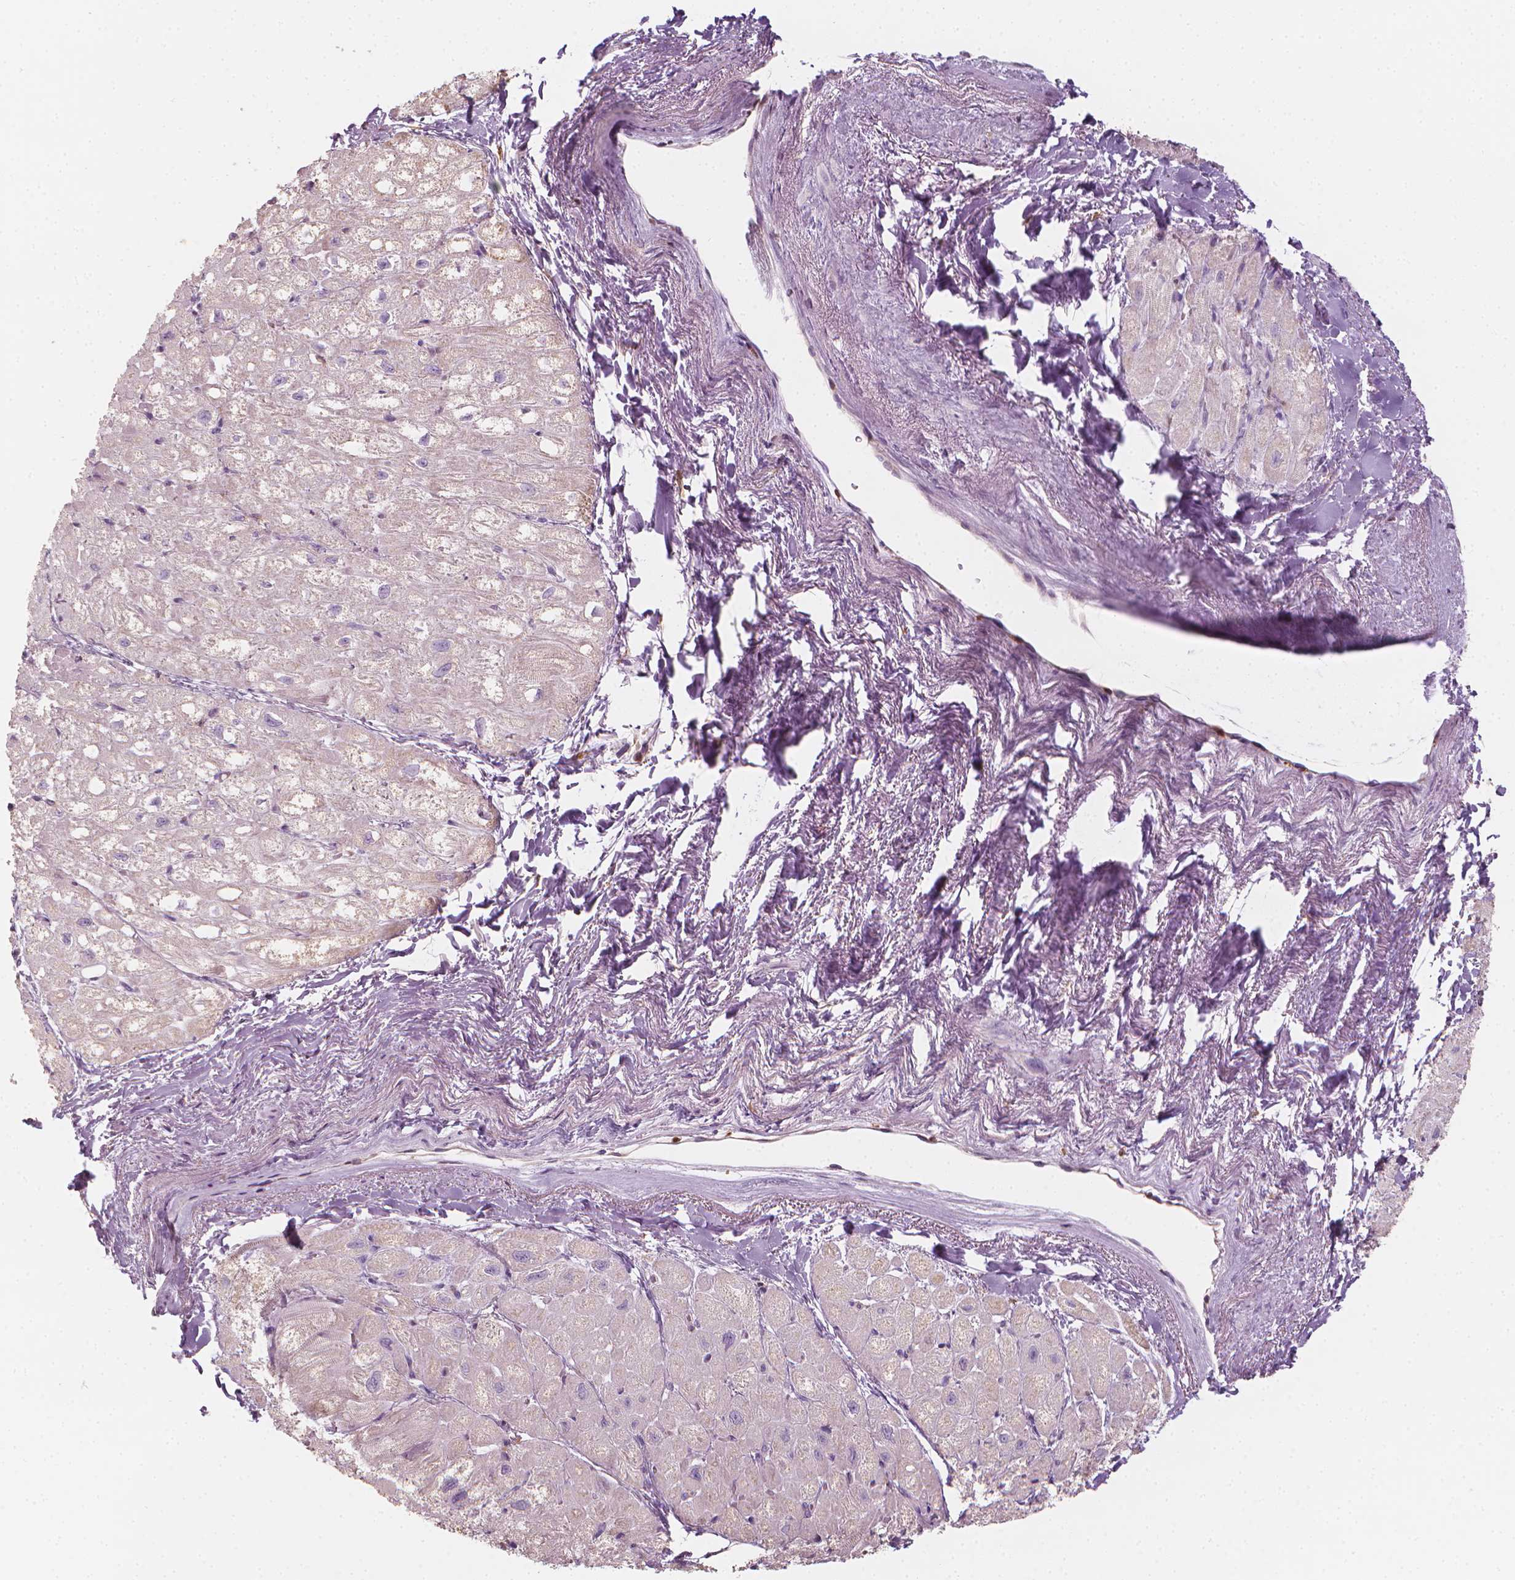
{"staining": {"intensity": "negative", "quantity": "none", "location": "none"}, "tissue": "heart muscle", "cell_type": "Cardiomyocytes", "image_type": "normal", "snomed": [{"axis": "morphology", "description": "Normal tissue, NOS"}, {"axis": "topography", "description": "Heart"}], "caption": "IHC histopathology image of benign heart muscle: human heart muscle stained with DAB (3,3'-diaminobenzidine) demonstrates no significant protein staining in cardiomyocytes.", "gene": "SHMT1", "patient": {"sex": "female", "age": 69}}